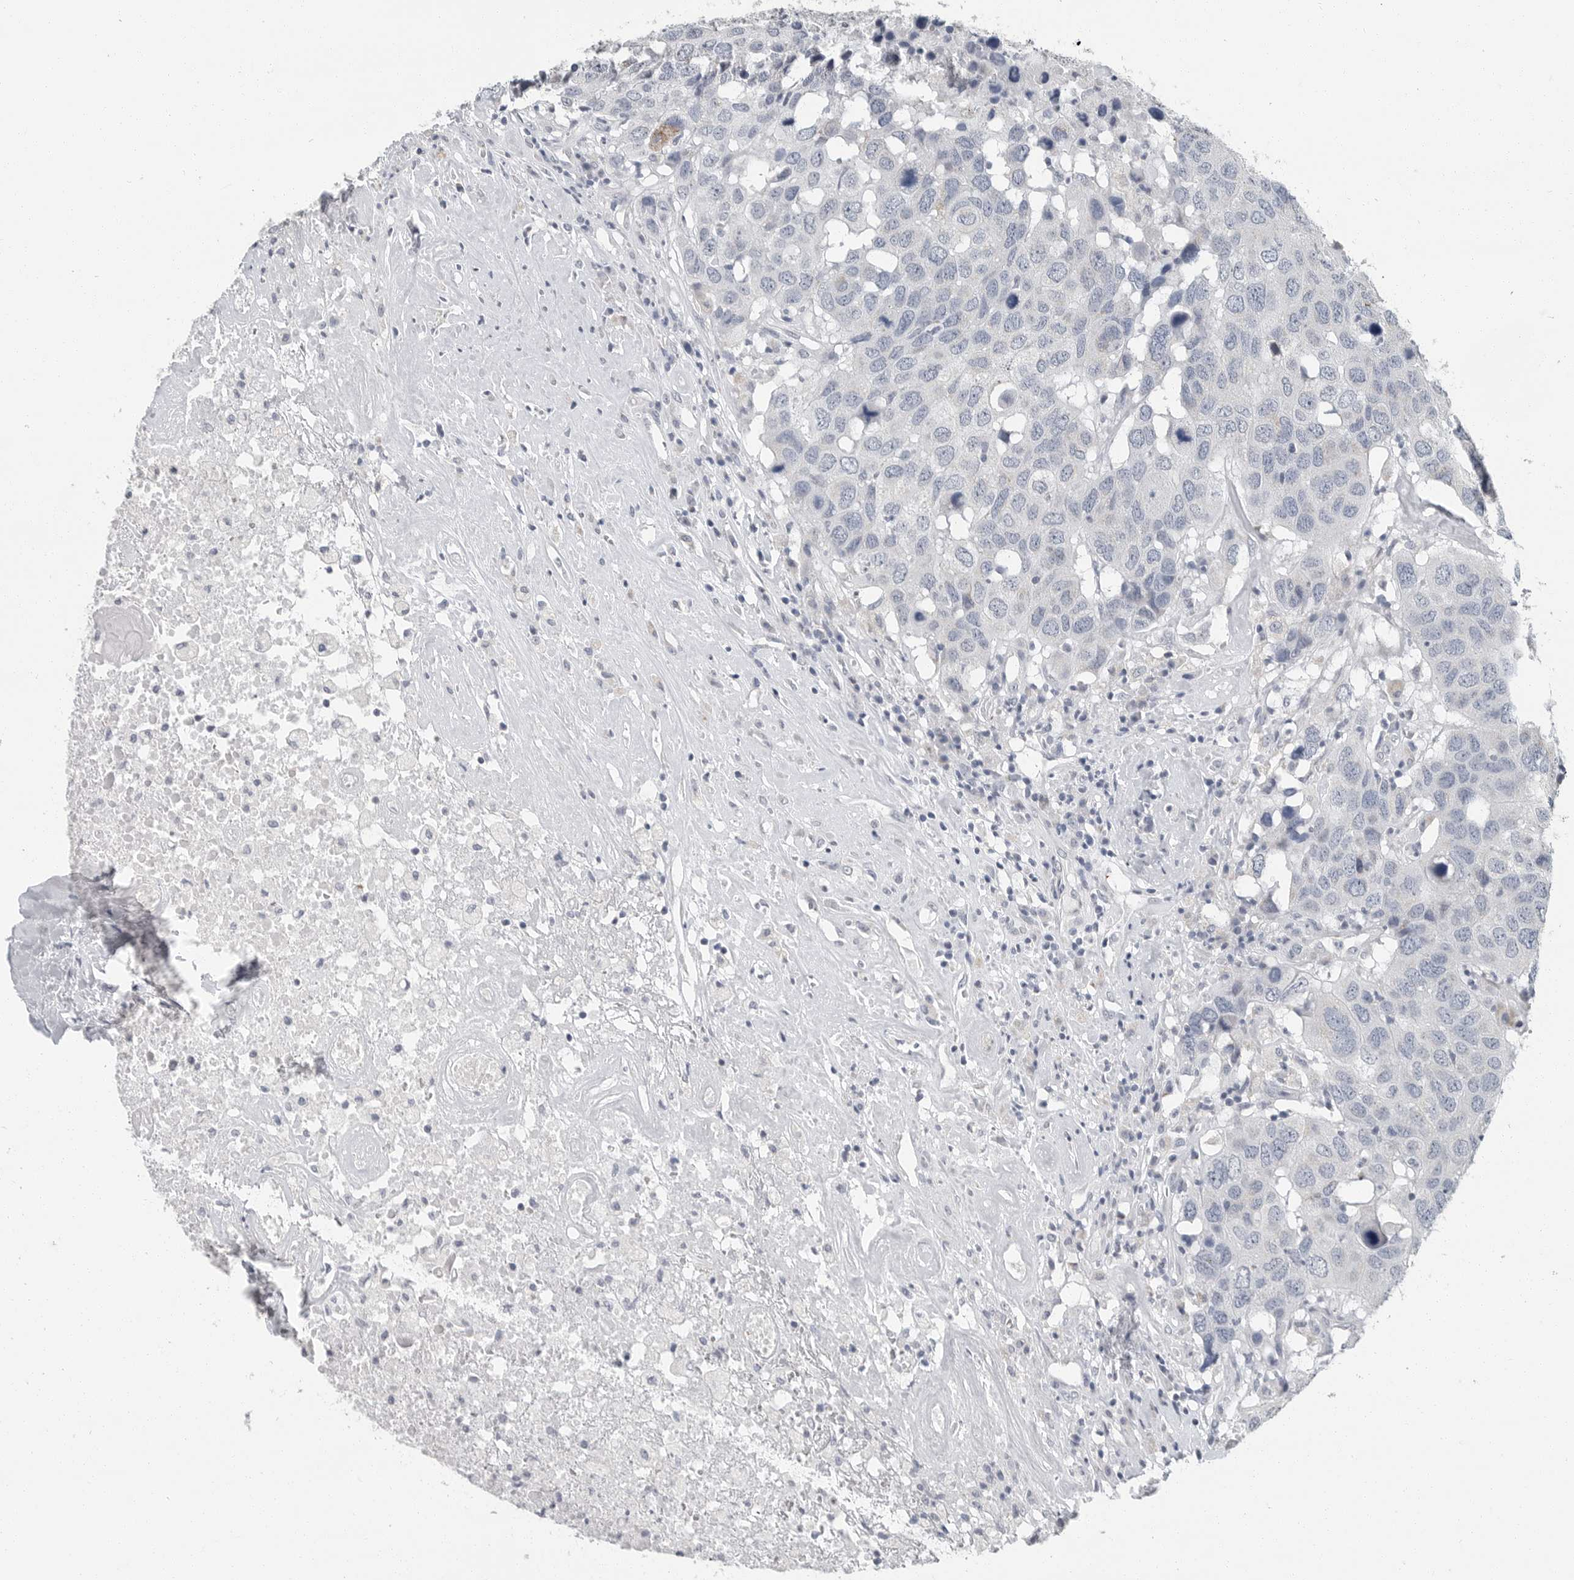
{"staining": {"intensity": "negative", "quantity": "none", "location": "none"}, "tissue": "head and neck cancer", "cell_type": "Tumor cells", "image_type": "cancer", "snomed": [{"axis": "morphology", "description": "Squamous cell carcinoma, NOS"}, {"axis": "topography", "description": "Head-Neck"}], "caption": "Tumor cells are negative for brown protein staining in head and neck cancer.", "gene": "PLN", "patient": {"sex": "male", "age": 66}}